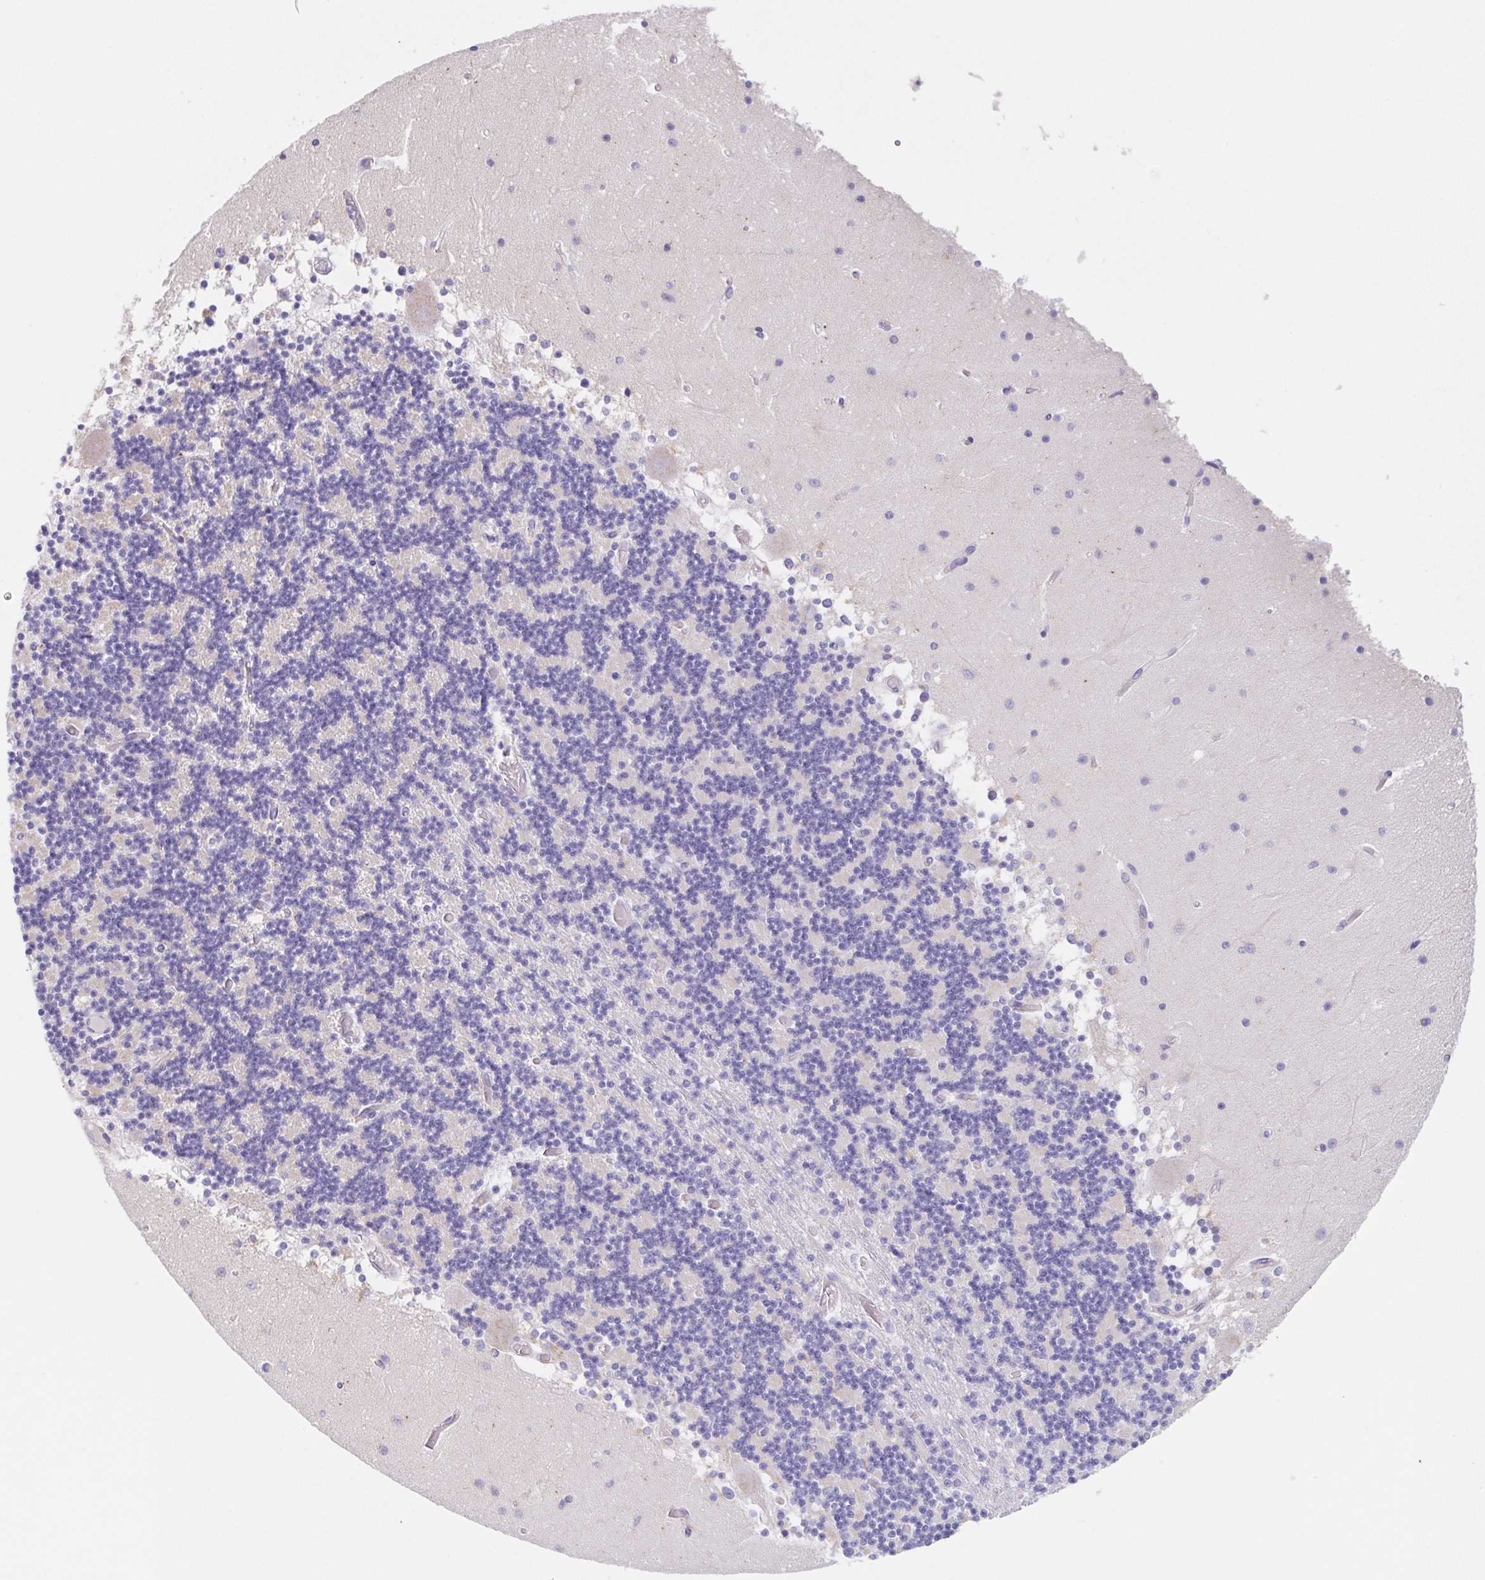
{"staining": {"intensity": "negative", "quantity": "none", "location": "none"}, "tissue": "cerebellum", "cell_type": "Cells in granular layer", "image_type": "normal", "snomed": [{"axis": "morphology", "description": "Normal tissue, NOS"}, {"axis": "topography", "description": "Cerebellum"}], "caption": "Immunohistochemistry (IHC) photomicrograph of benign cerebellum stained for a protein (brown), which exhibits no positivity in cells in granular layer.", "gene": "SCG3", "patient": {"sex": "female", "age": 28}}